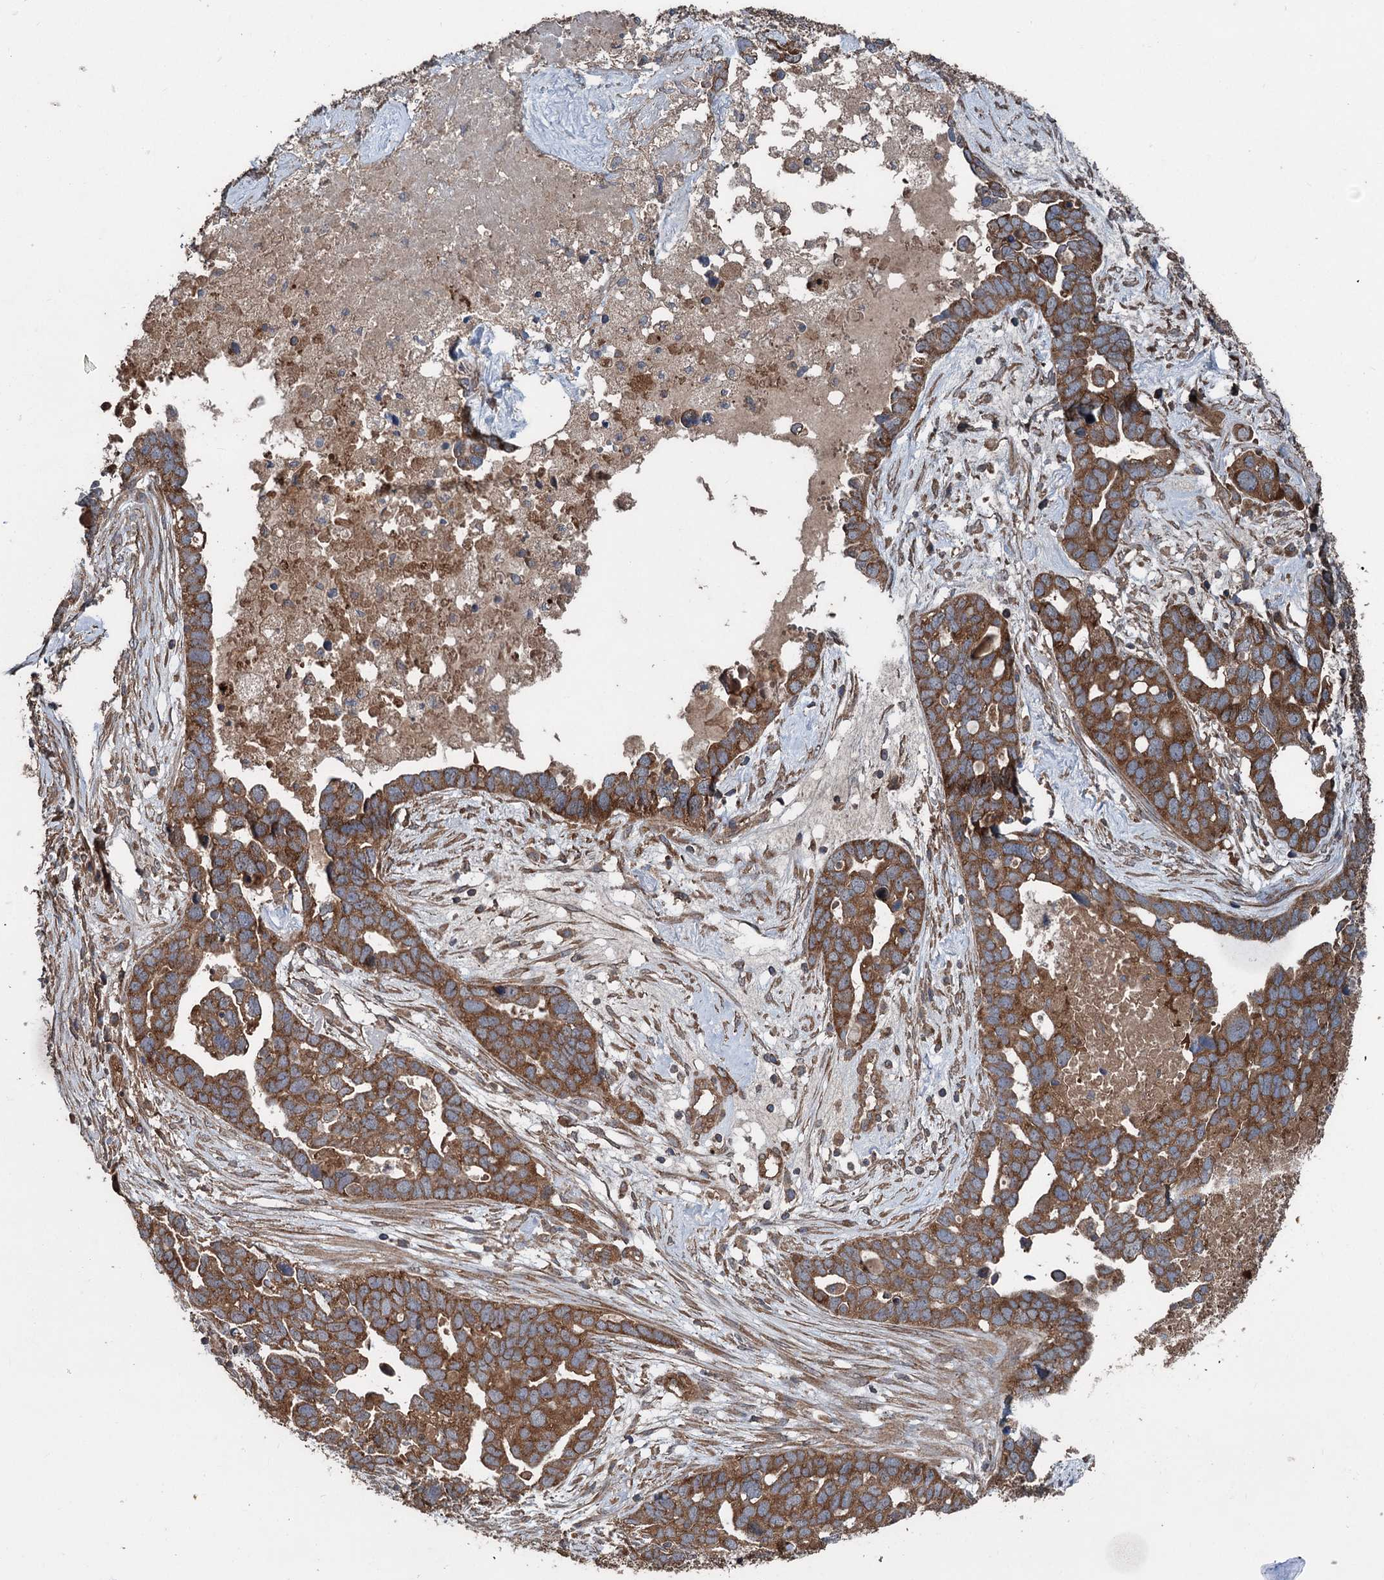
{"staining": {"intensity": "moderate", "quantity": ">75%", "location": "cytoplasmic/membranous"}, "tissue": "ovarian cancer", "cell_type": "Tumor cells", "image_type": "cancer", "snomed": [{"axis": "morphology", "description": "Cystadenocarcinoma, serous, NOS"}, {"axis": "topography", "description": "Ovary"}], "caption": "DAB (3,3'-diaminobenzidine) immunohistochemical staining of human ovarian cancer displays moderate cytoplasmic/membranous protein expression in about >75% of tumor cells.", "gene": "RNF214", "patient": {"sex": "female", "age": 54}}